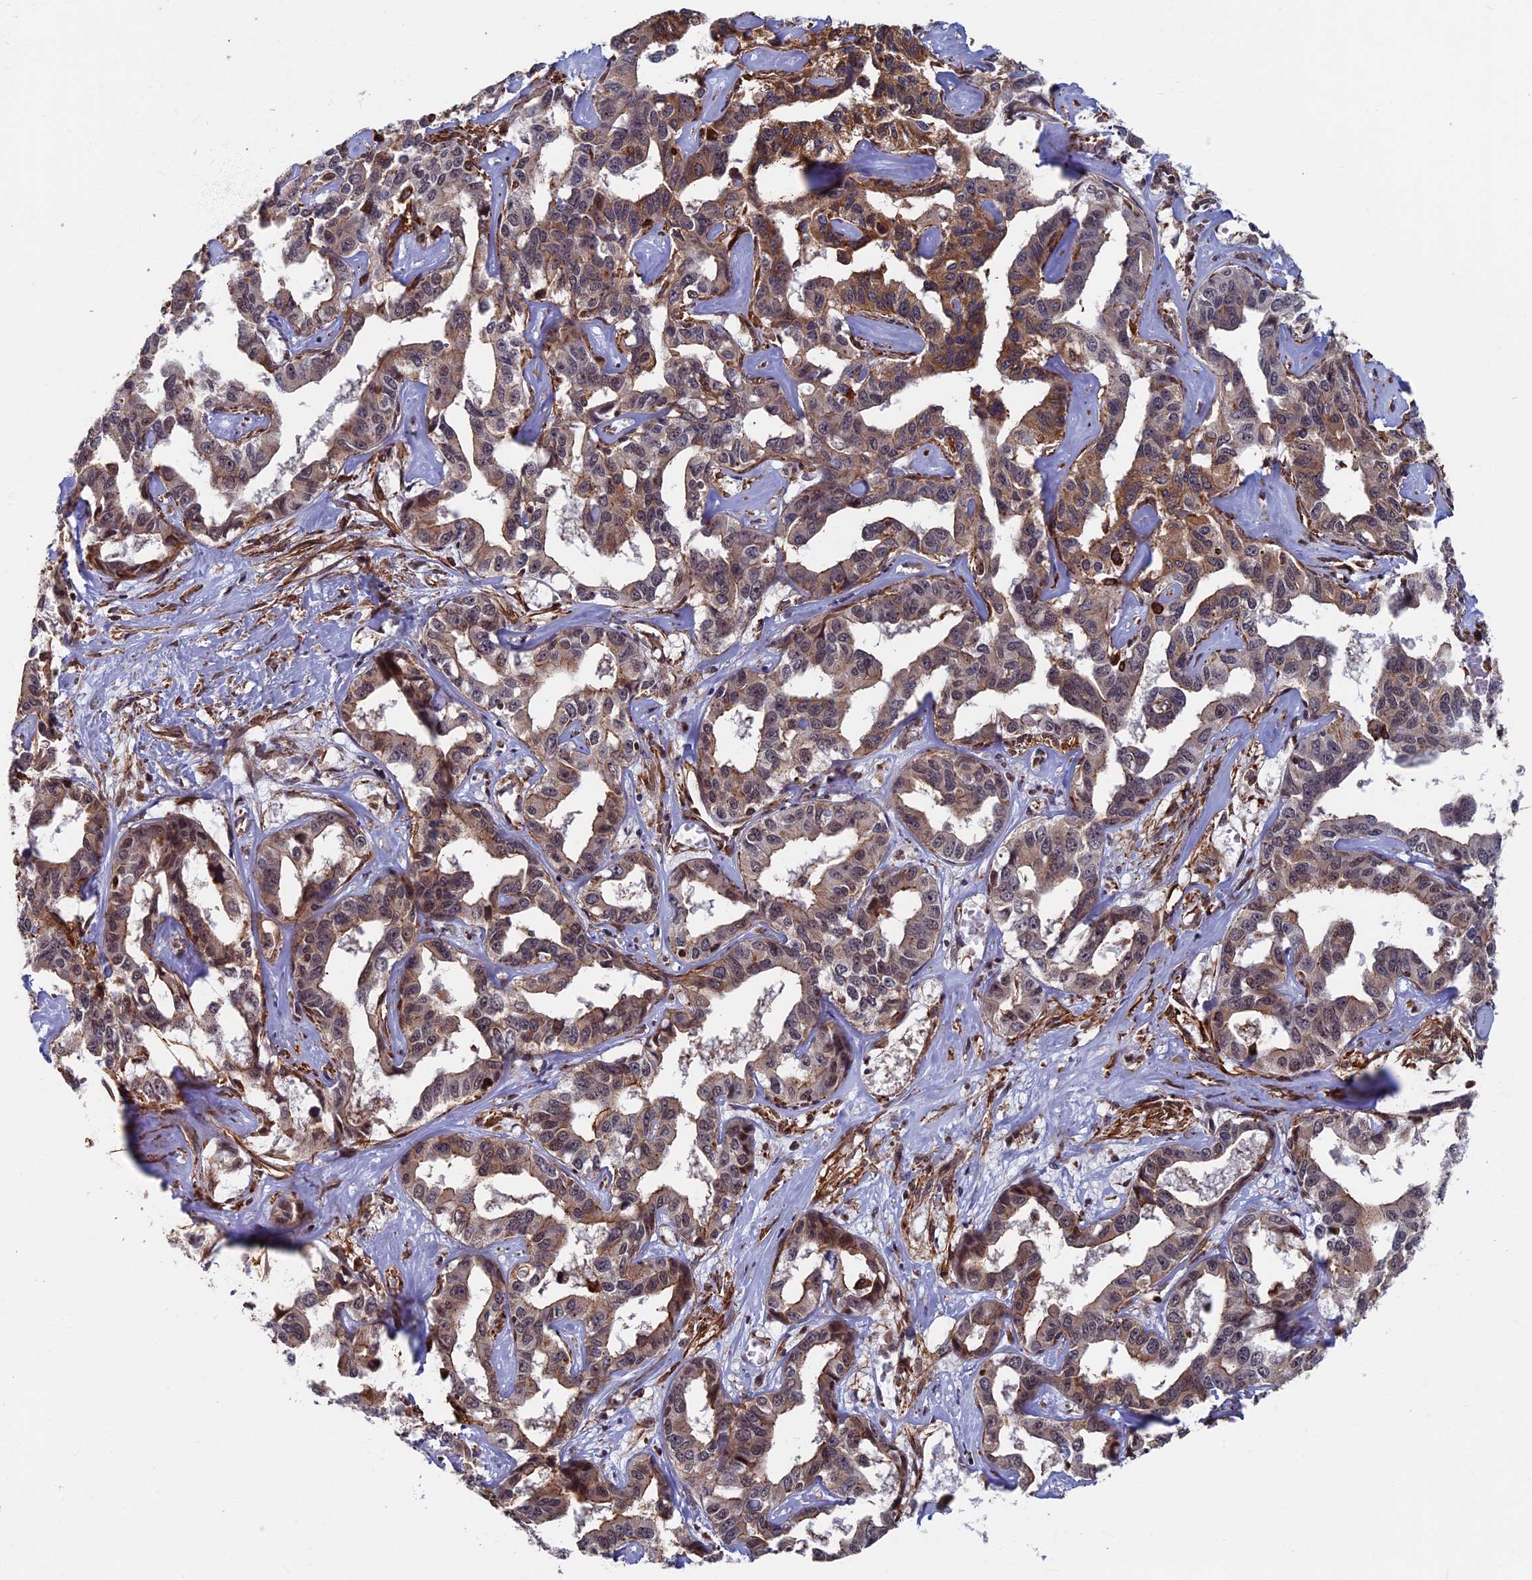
{"staining": {"intensity": "weak", "quantity": ">75%", "location": "cytoplasmic/membranous"}, "tissue": "liver cancer", "cell_type": "Tumor cells", "image_type": "cancer", "snomed": [{"axis": "morphology", "description": "Cholangiocarcinoma"}, {"axis": "topography", "description": "Liver"}], "caption": "Liver cholangiocarcinoma tissue demonstrates weak cytoplasmic/membranous positivity in about >75% of tumor cells", "gene": "CTDP1", "patient": {"sex": "male", "age": 59}}